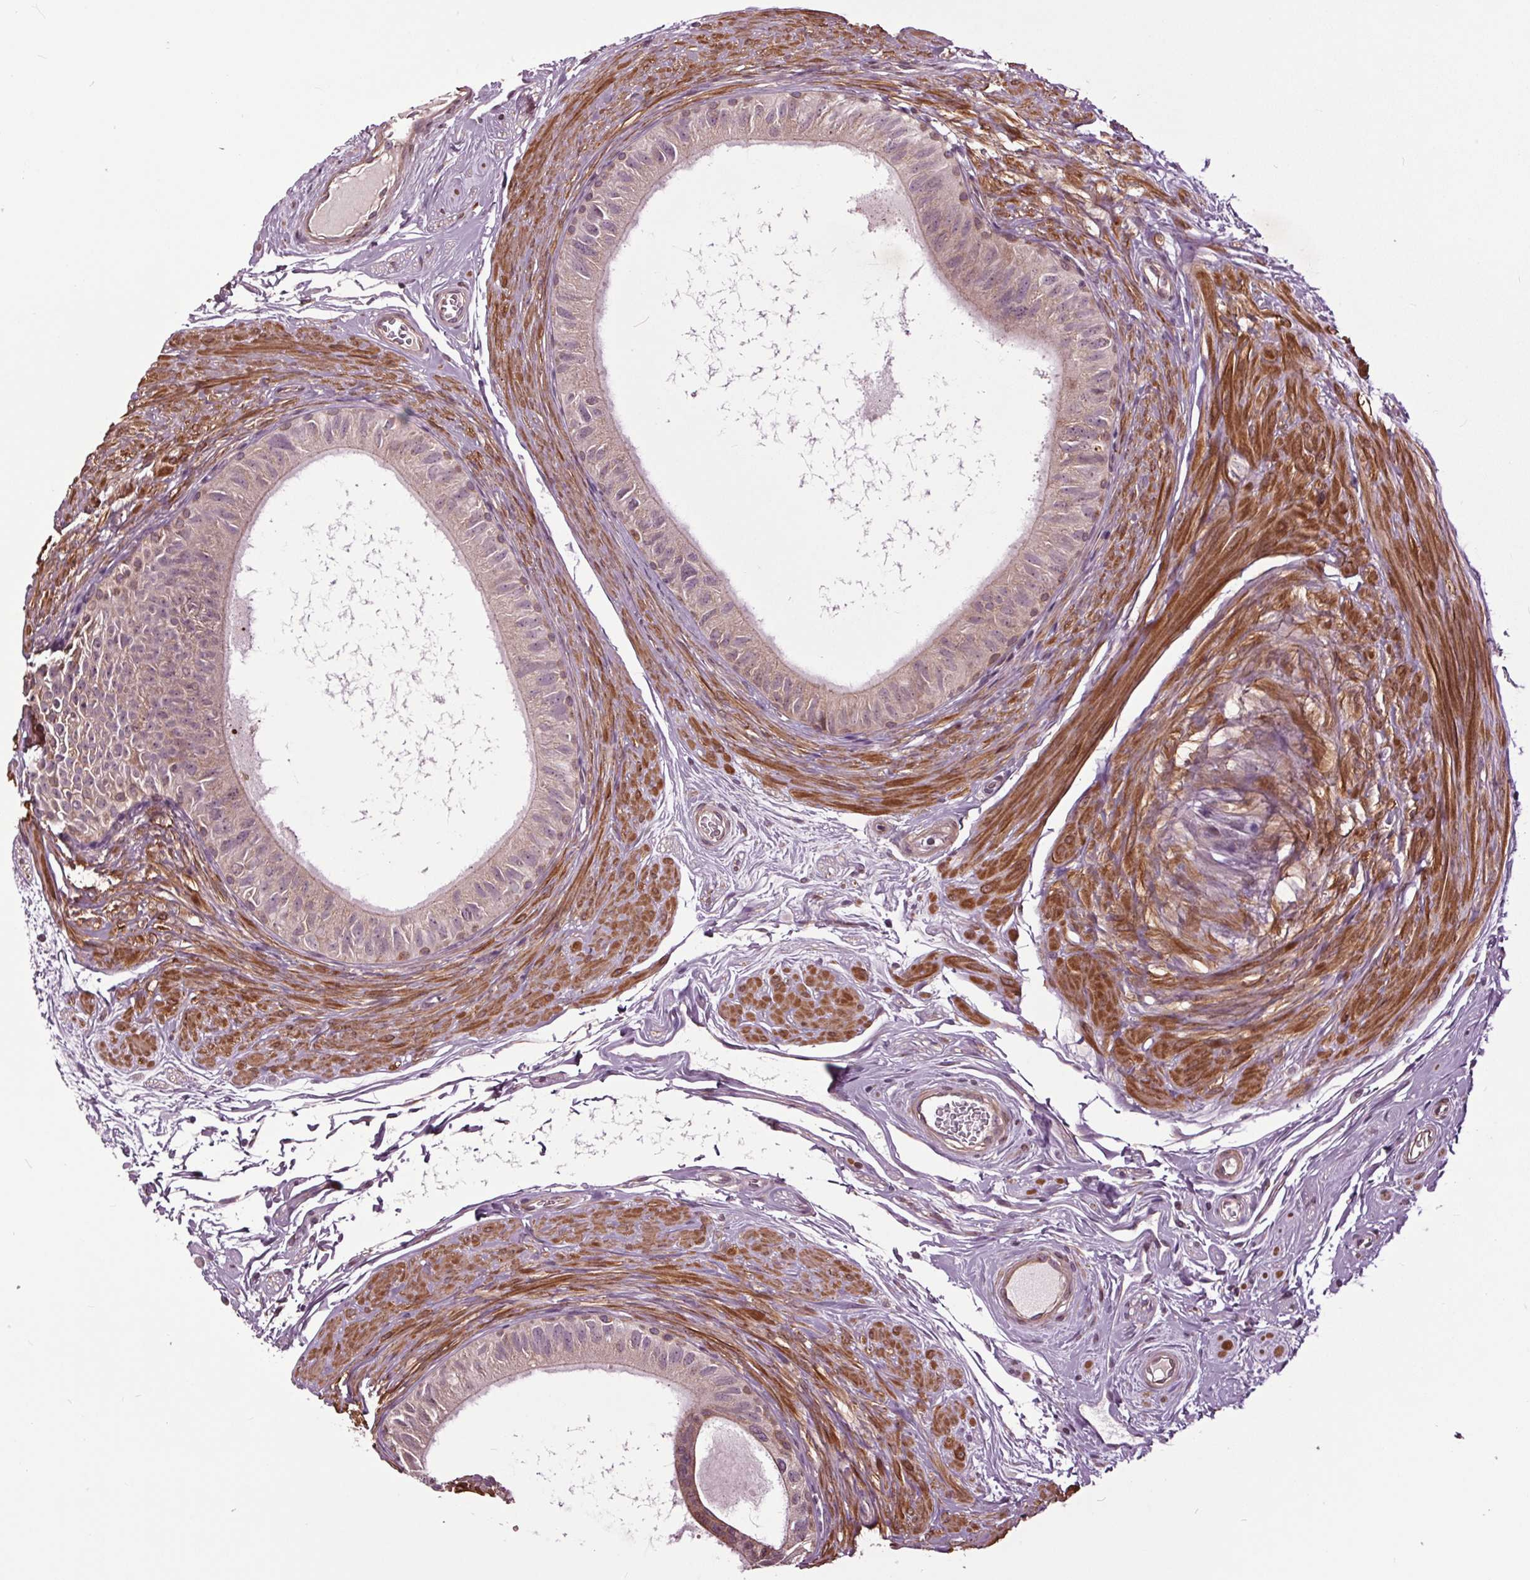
{"staining": {"intensity": "moderate", "quantity": "<25%", "location": "cytoplasmic/membranous"}, "tissue": "epididymis", "cell_type": "Glandular cells", "image_type": "normal", "snomed": [{"axis": "morphology", "description": "Normal tissue, NOS"}, {"axis": "topography", "description": "Epididymis"}], "caption": "Immunohistochemistry micrograph of unremarkable human epididymis stained for a protein (brown), which displays low levels of moderate cytoplasmic/membranous expression in approximately <25% of glandular cells.", "gene": "HAUS5", "patient": {"sex": "male", "age": 36}}